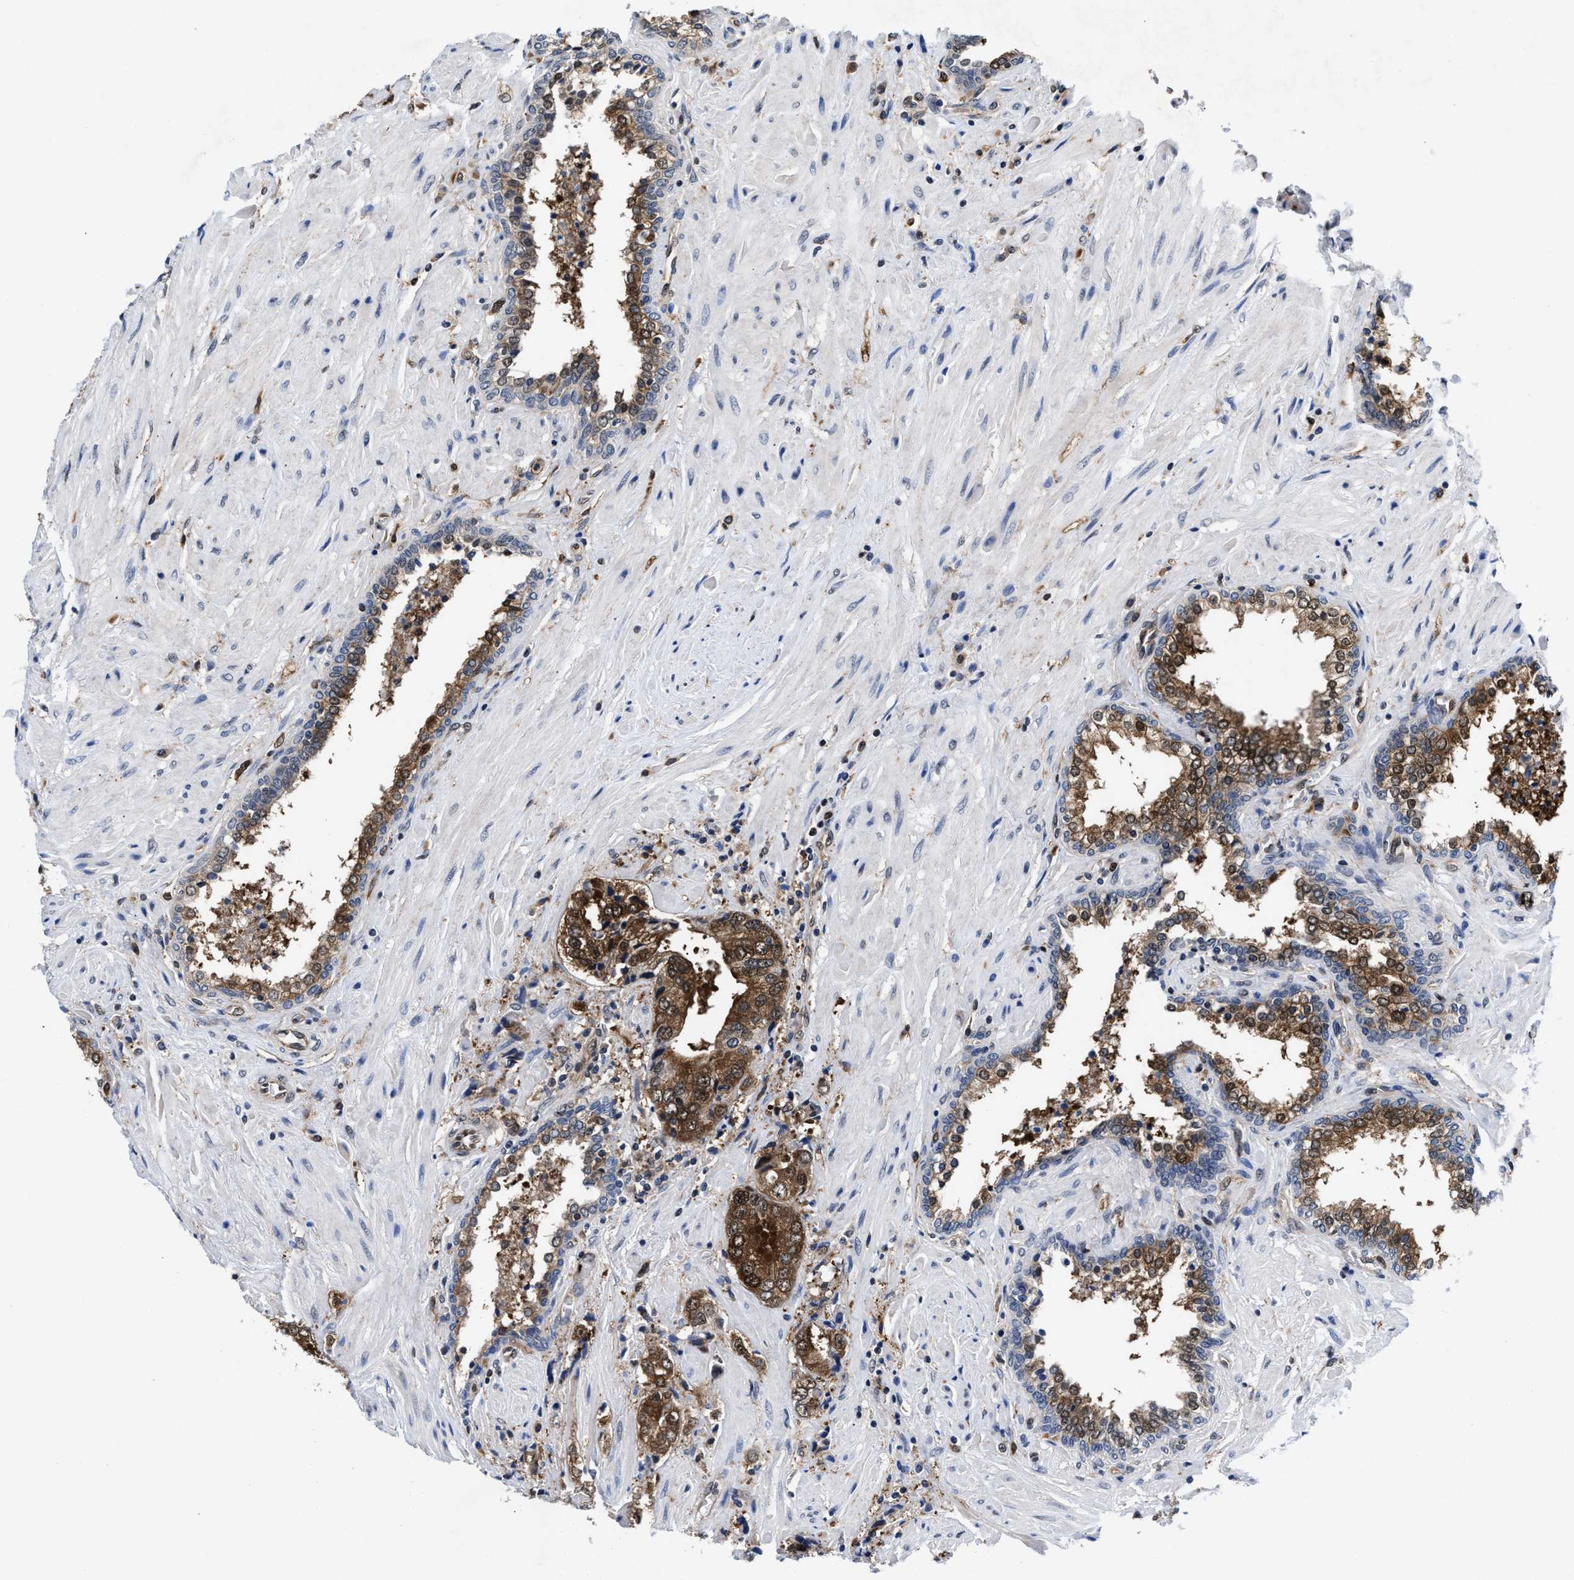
{"staining": {"intensity": "moderate", "quantity": ">75%", "location": "cytoplasmic/membranous"}, "tissue": "prostate cancer", "cell_type": "Tumor cells", "image_type": "cancer", "snomed": [{"axis": "morphology", "description": "Adenocarcinoma, High grade"}, {"axis": "topography", "description": "Prostate"}], "caption": "A brown stain highlights moderate cytoplasmic/membranous positivity of a protein in prostate cancer (high-grade adenocarcinoma) tumor cells.", "gene": "ACLY", "patient": {"sex": "male", "age": 61}}